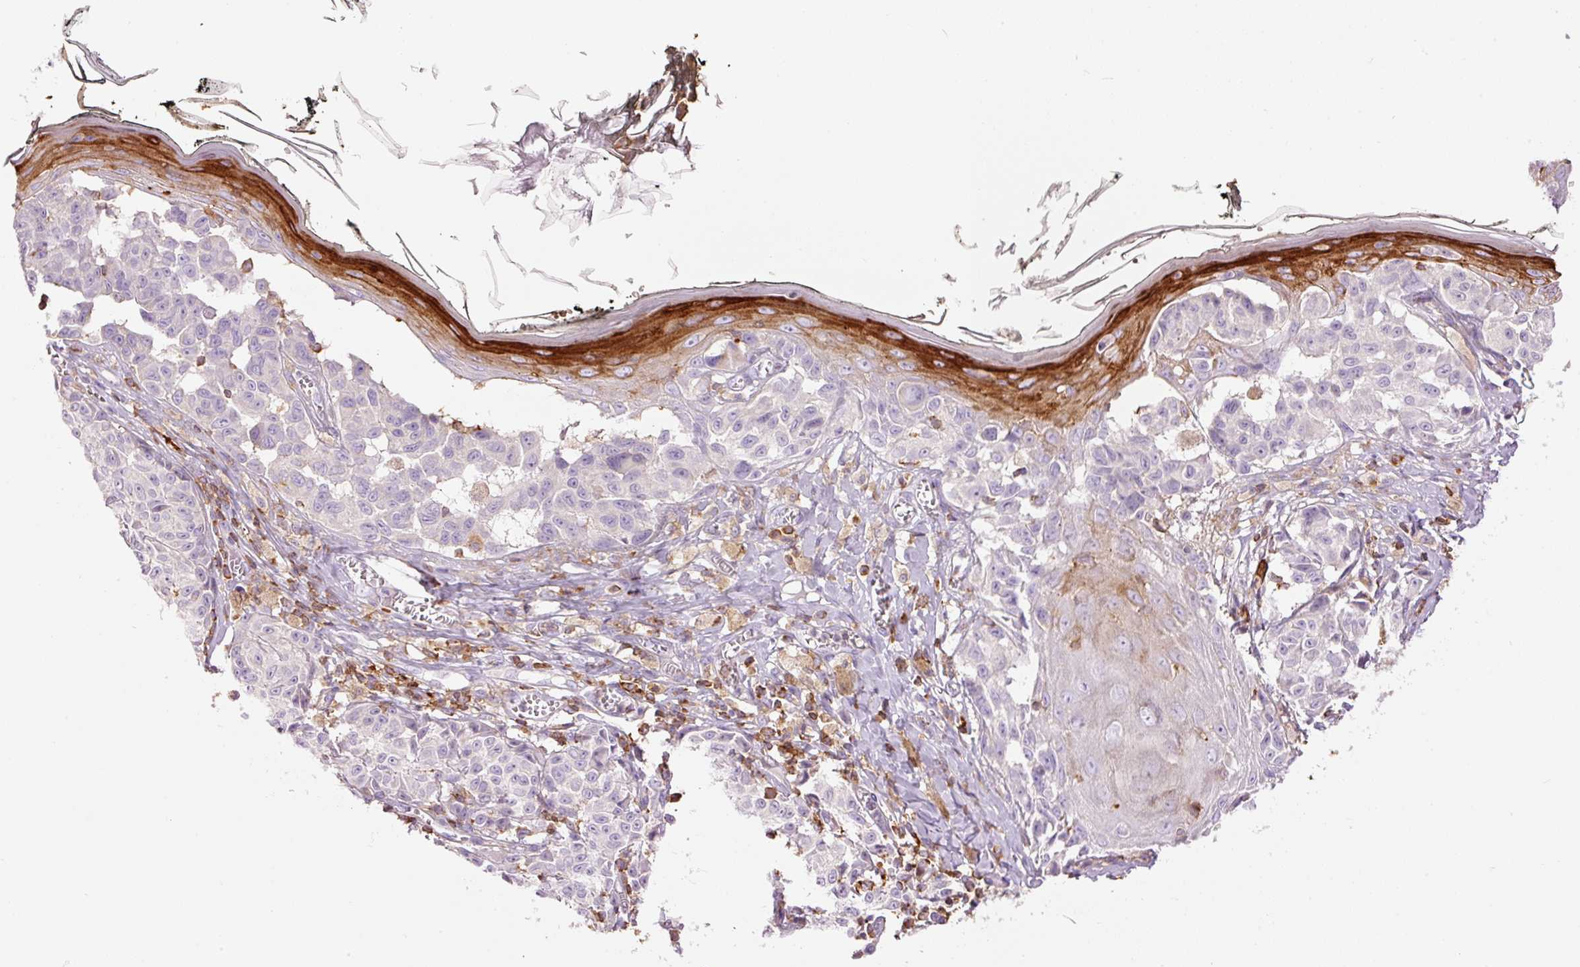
{"staining": {"intensity": "negative", "quantity": "none", "location": "none"}, "tissue": "melanoma", "cell_type": "Tumor cells", "image_type": "cancer", "snomed": [{"axis": "morphology", "description": "Malignant melanoma, NOS"}, {"axis": "topography", "description": "Skin"}], "caption": "This photomicrograph is of malignant melanoma stained with immunohistochemistry to label a protein in brown with the nuclei are counter-stained blue. There is no positivity in tumor cells.", "gene": "DOK6", "patient": {"sex": "female", "age": 43}}